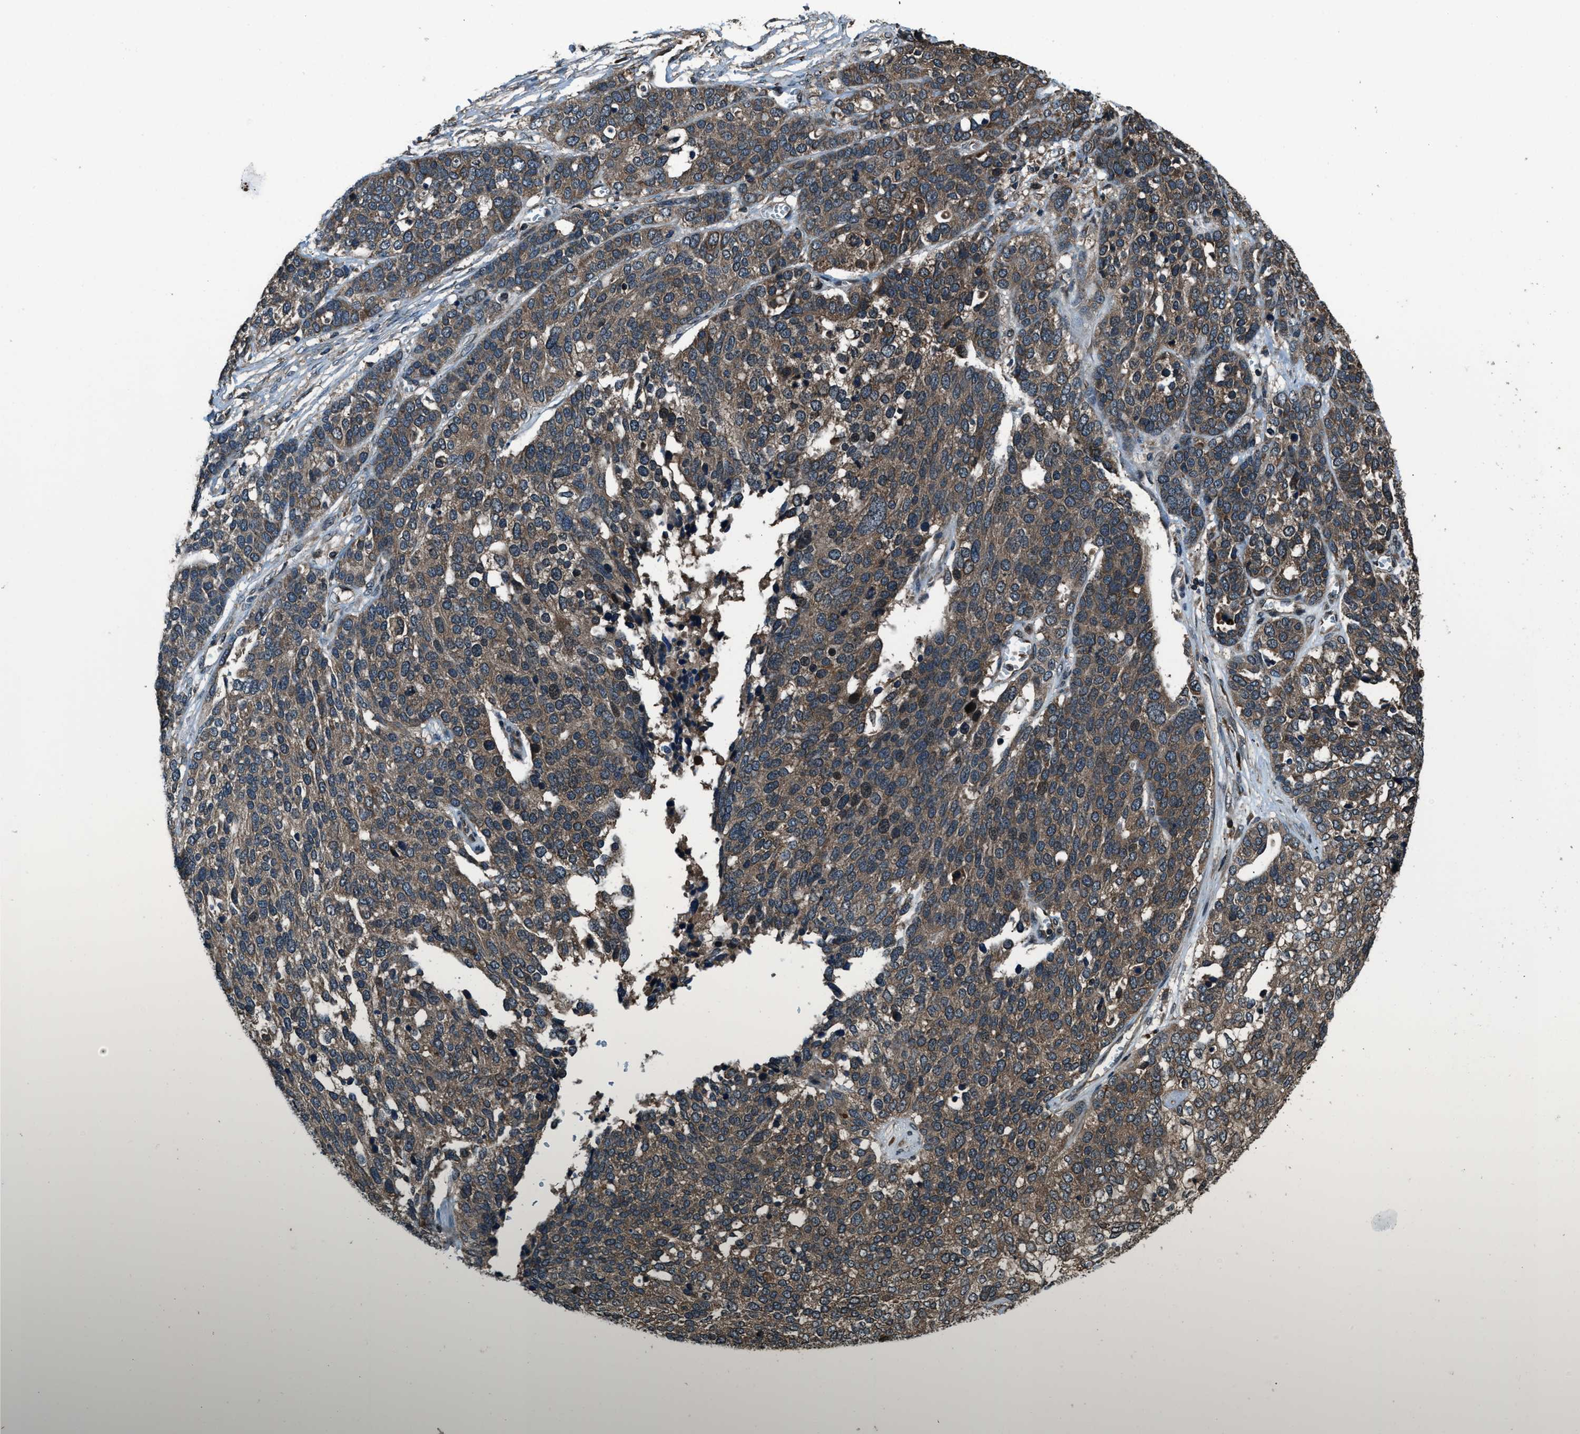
{"staining": {"intensity": "moderate", "quantity": ">75%", "location": "cytoplasmic/membranous"}, "tissue": "ovarian cancer", "cell_type": "Tumor cells", "image_type": "cancer", "snomed": [{"axis": "morphology", "description": "Cystadenocarcinoma, serous, NOS"}, {"axis": "topography", "description": "Ovary"}], "caption": "High-power microscopy captured an immunohistochemistry (IHC) image of ovarian cancer (serous cystadenocarcinoma), revealing moderate cytoplasmic/membranous positivity in about >75% of tumor cells.", "gene": "TRIM4", "patient": {"sex": "female", "age": 44}}